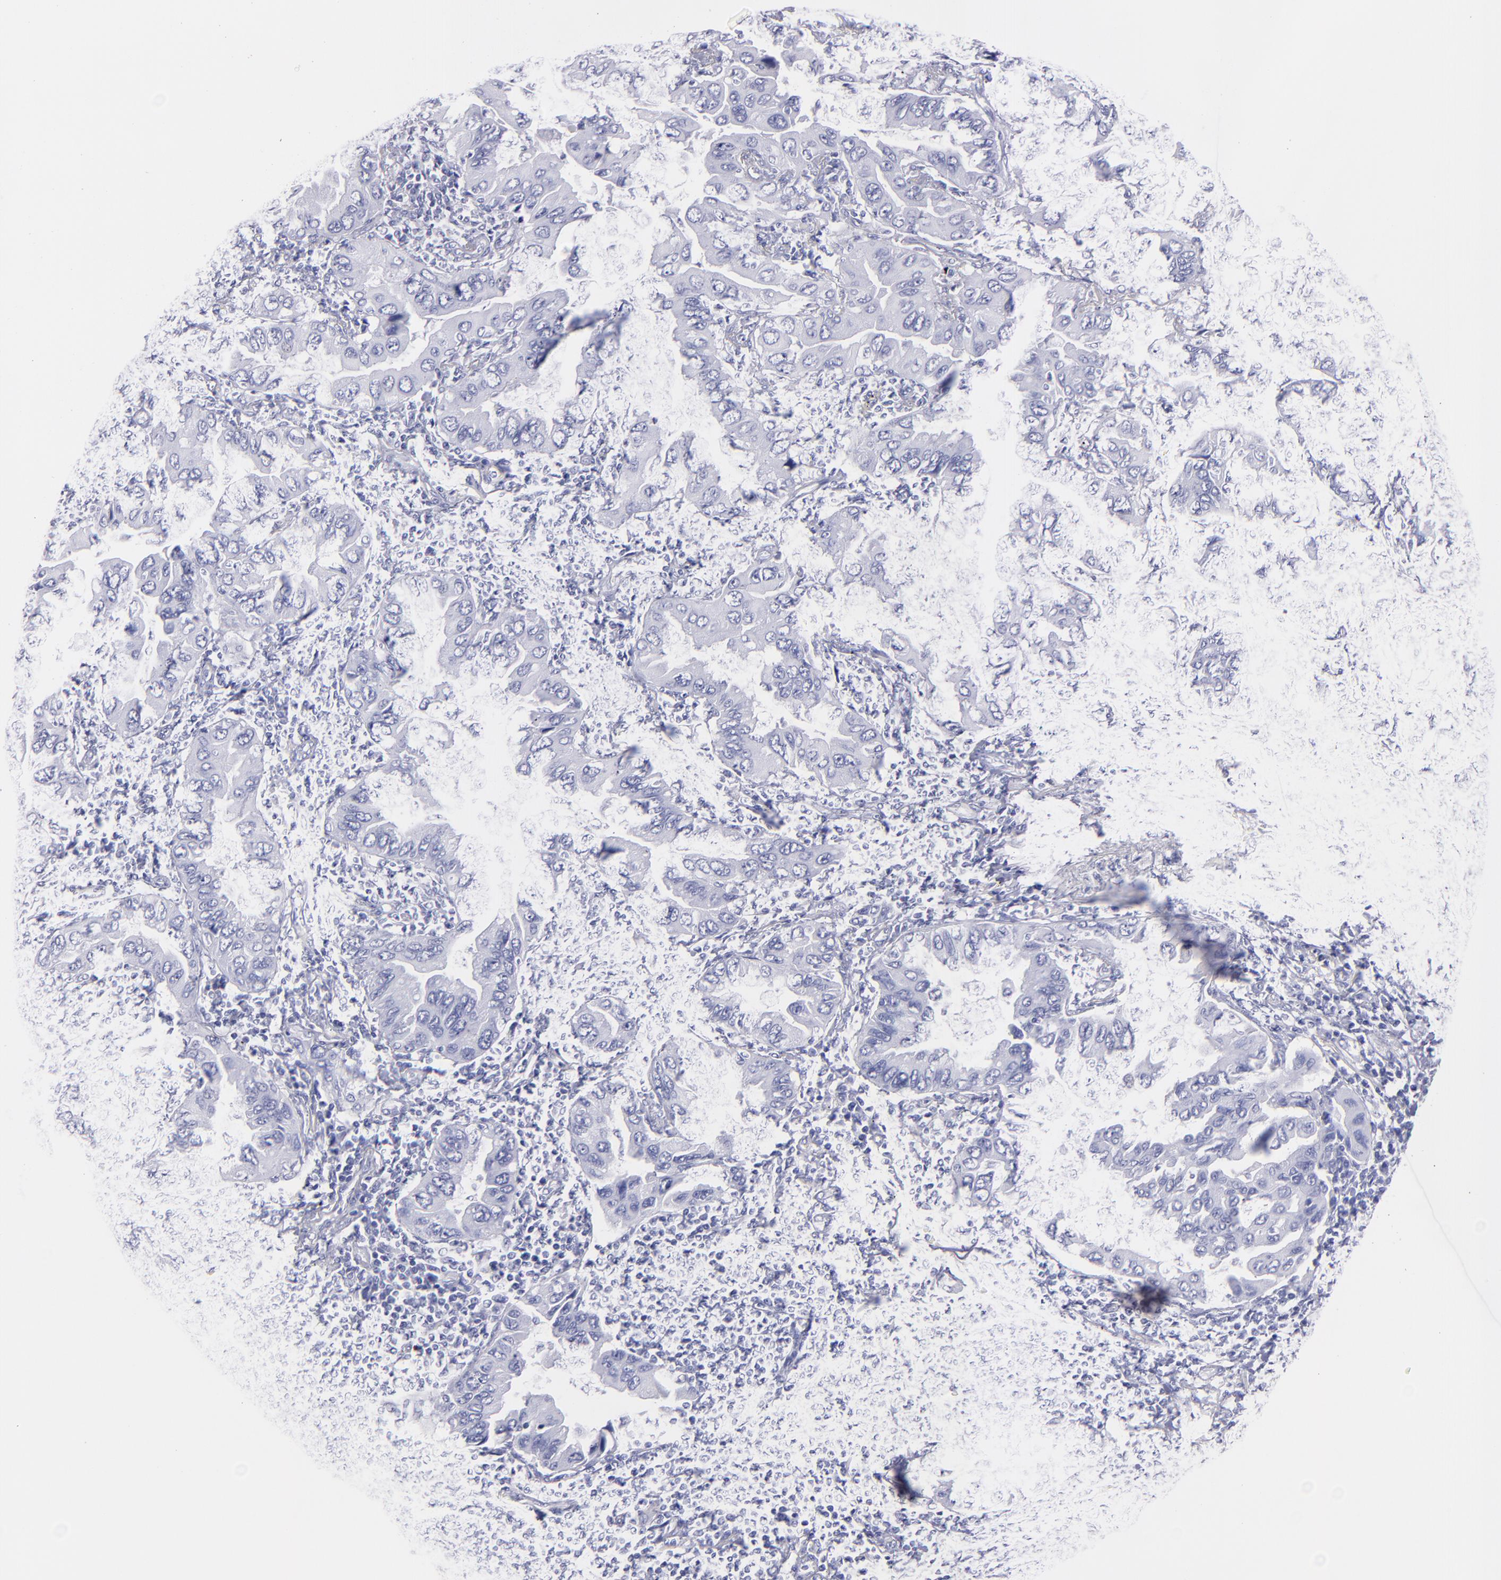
{"staining": {"intensity": "negative", "quantity": "none", "location": "none"}, "tissue": "lung cancer", "cell_type": "Tumor cells", "image_type": "cancer", "snomed": [{"axis": "morphology", "description": "Adenocarcinoma, NOS"}, {"axis": "topography", "description": "Lung"}], "caption": "High magnification brightfield microscopy of adenocarcinoma (lung) stained with DAB (3,3'-diaminobenzidine) (brown) and counterstained with hematoxylin (blue): tumor cells show no significant expression.", "gene": "TG", "patient": {"sex": "female", "age": 65}}